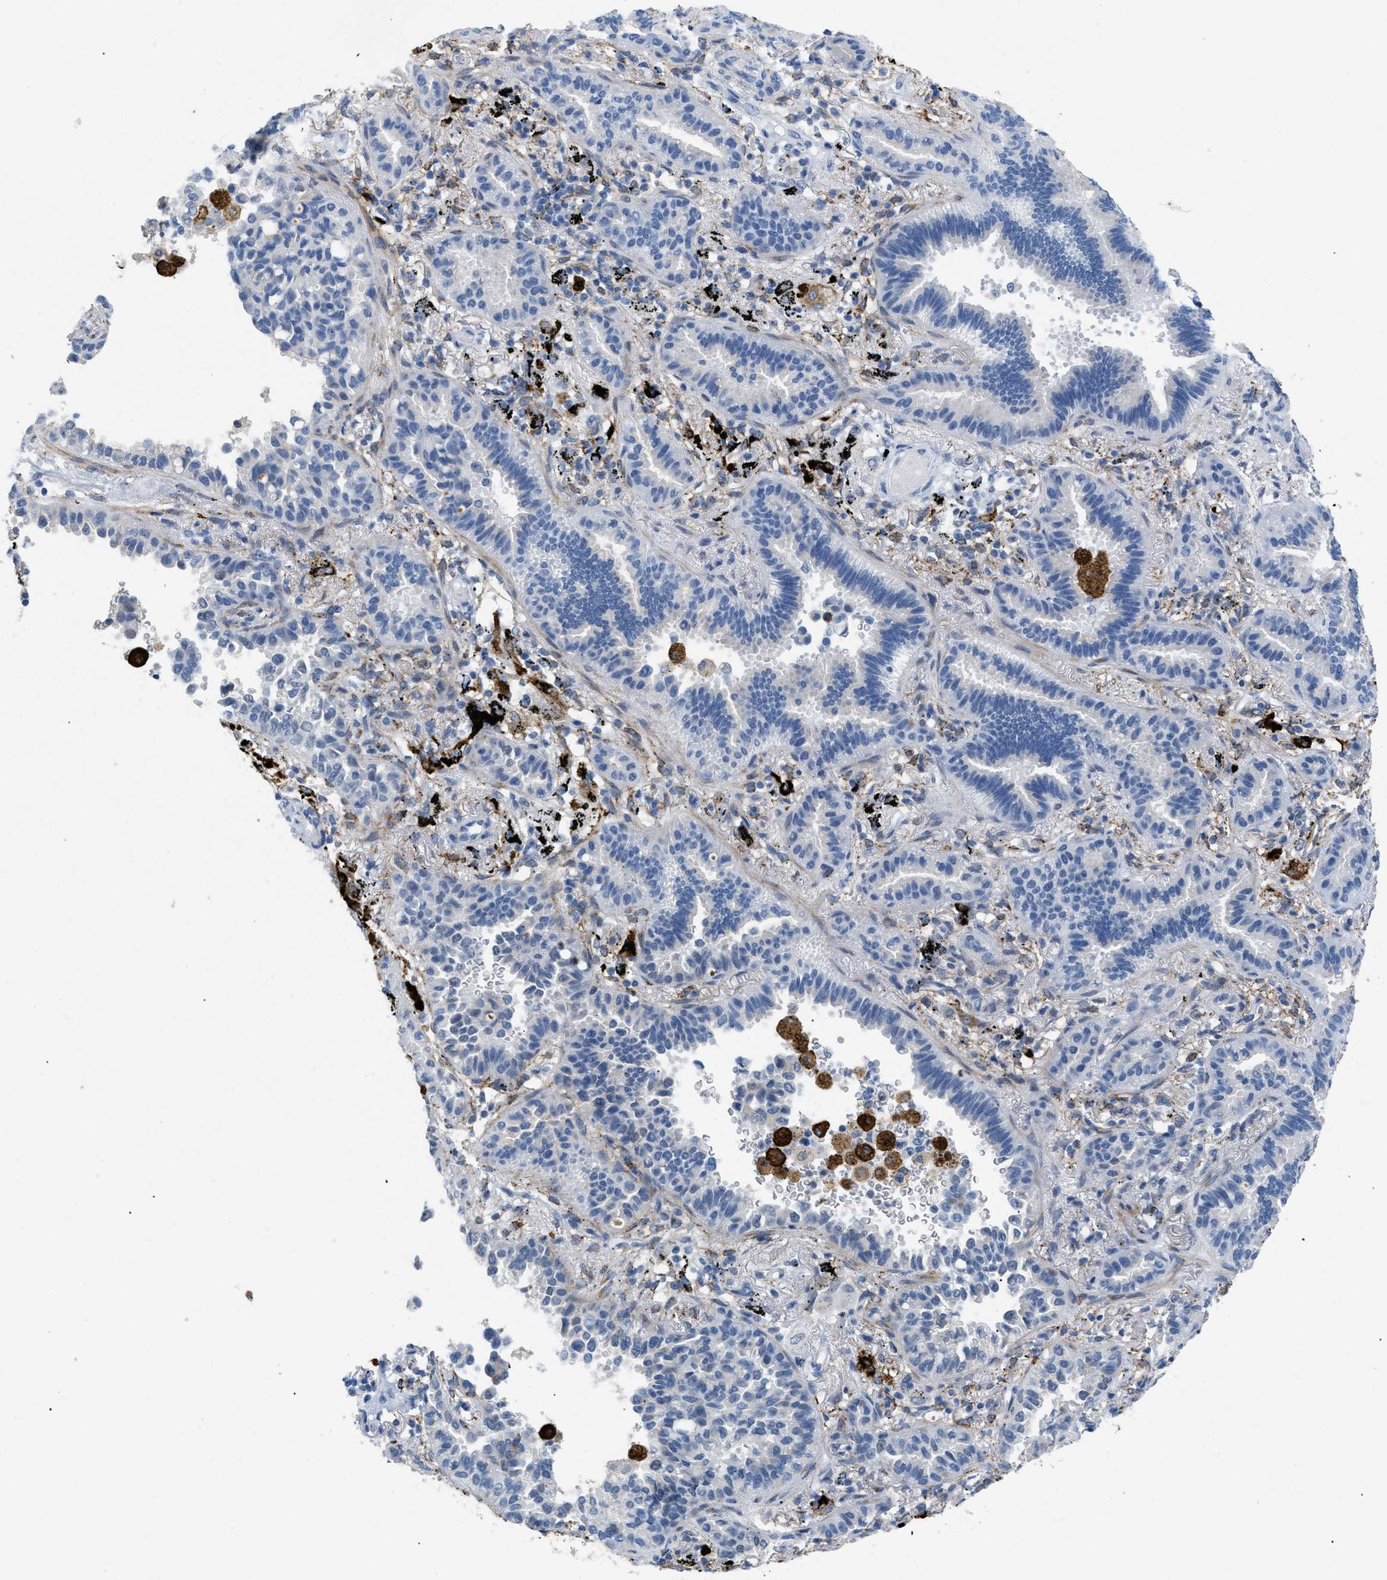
{"staining": {"intensity": "negative", "quantity": "none", "location": "none"}, "tissue": "lung cancer", "cell_type": "Tumor cells", "image_type": "cancer", "snomed": [{"axis": "morphology", "description": "Normal tissue, NOS"}, {"axis": "morphology", "description": "Adenocarcinoma, NOS"}, {"axis": "topography", "description": "Lung"}], "caption": "Image shows no protein expression in tumor cells of lung cancer (adenocarcinoma) tissue.", "gene": "TASOR", "patient": {"sex": "male", "age": 59}}